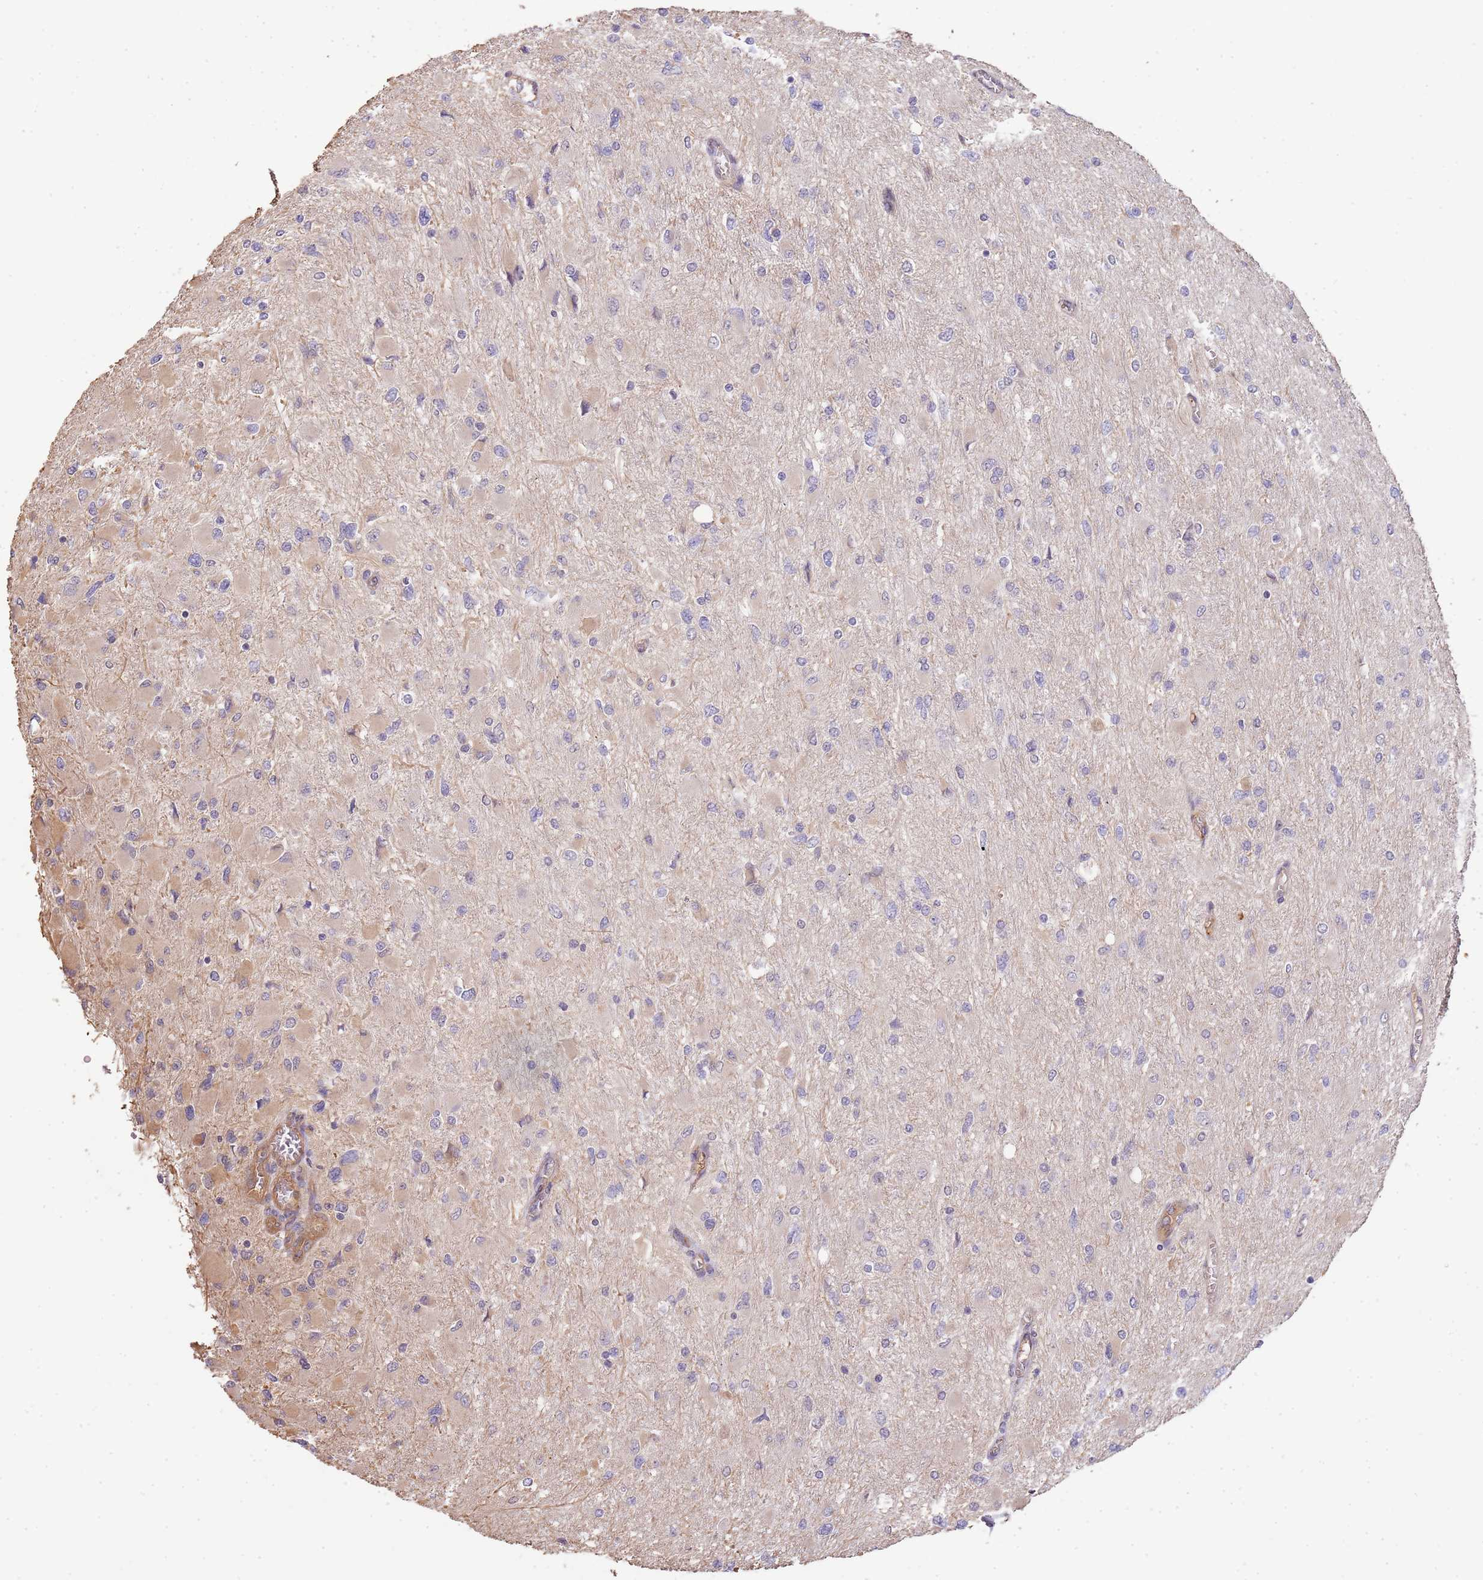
{"staining": {"intensity": "weak", "quantity": "<25%", "location": "cytoplasmic/membranous"}, "tissue": "glioma", "cell_type": "Tumor cells", "image_type": "cancer", "snomed": [{"axis": "morphology", "description": "Glioma, malignant, High grade"}, {"axis": "topography", "description": "Cerebral cortex"}], "caption": "The image exhibits no staining of tumor cells in glioma.", "gene": "SURF2", "patient": {"sex": "female", "age": 36}}